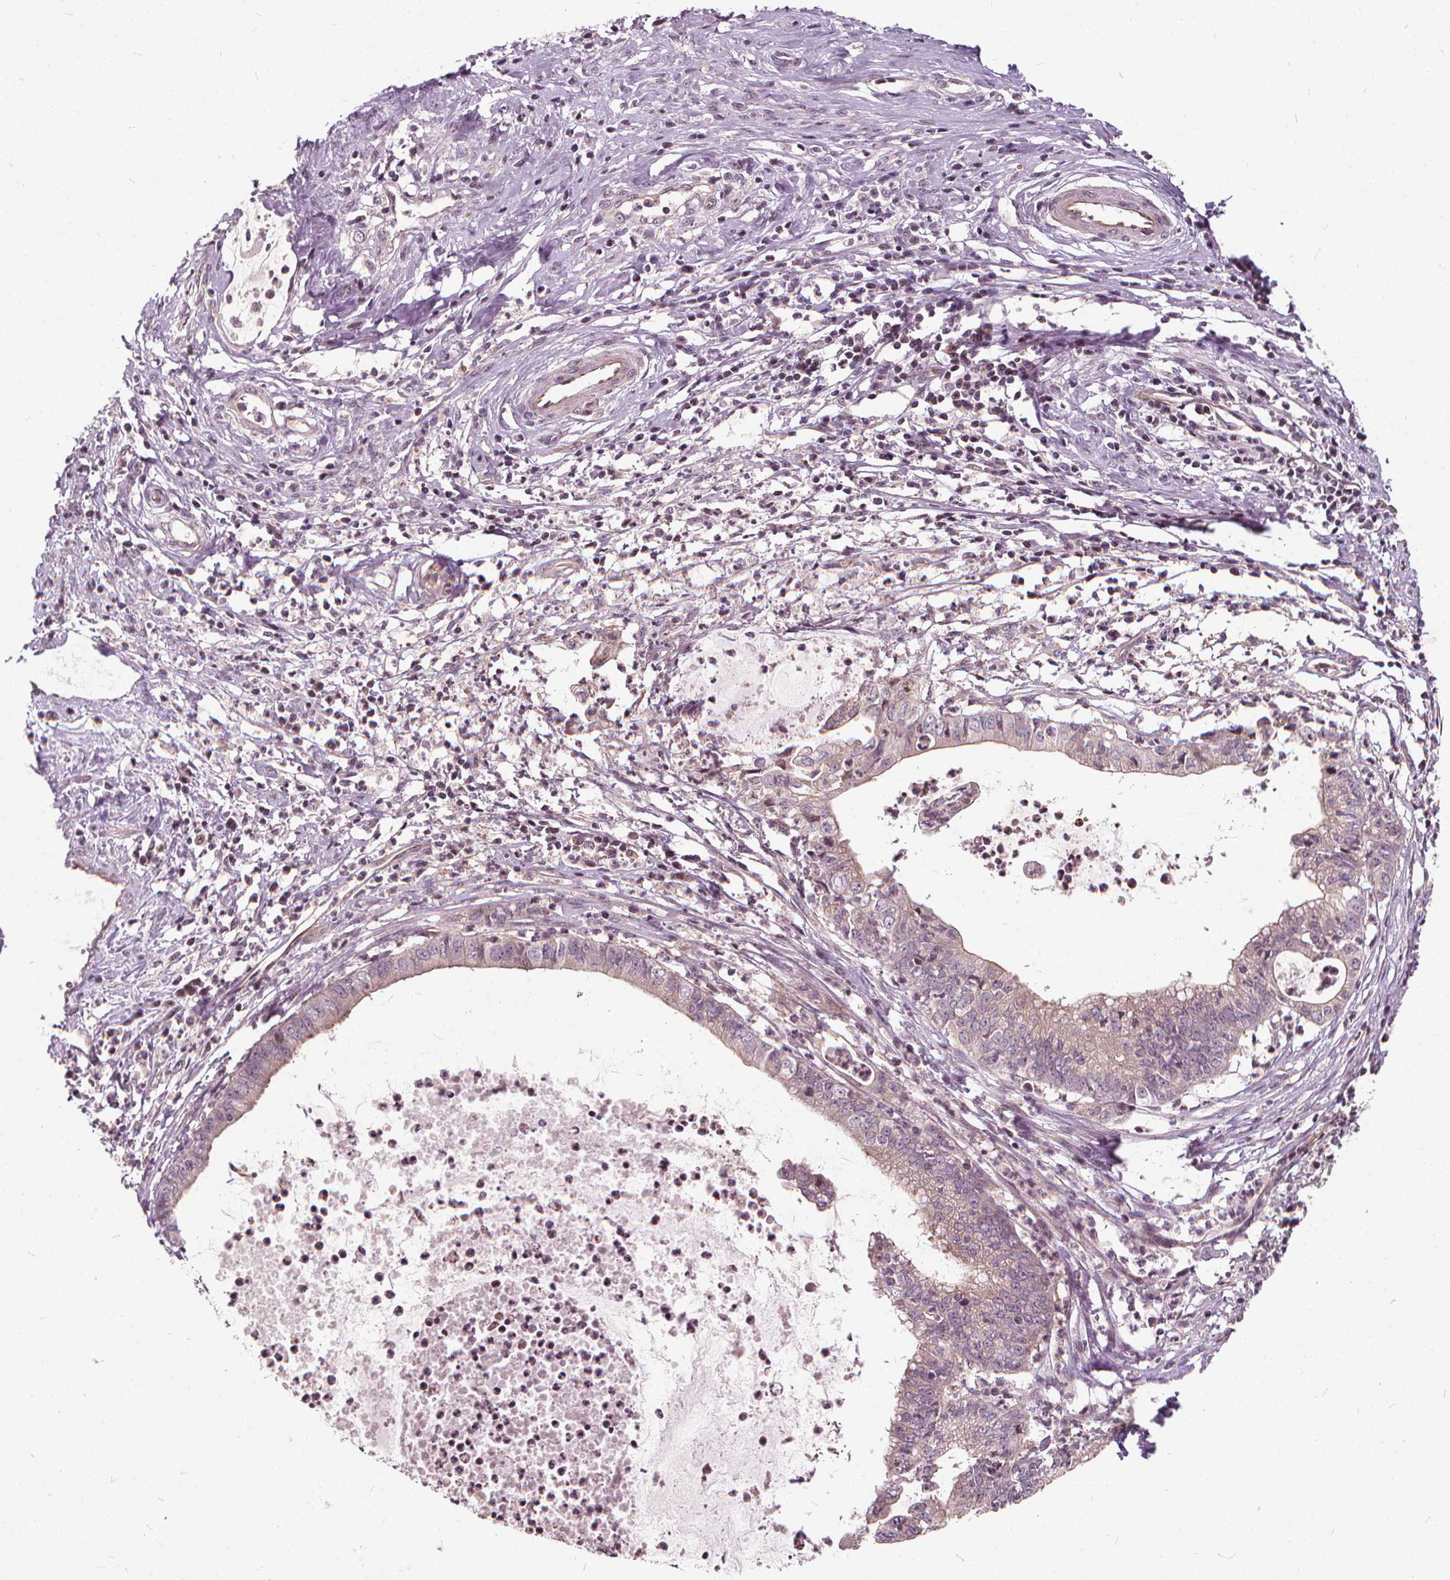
{"staining": {"intensity": "negative", "quantity": "none", "location": "none"}, "tissue": "cervical cancer", "cell_type": "Tumor cells", "image_type": "cancer", "snomed": [{"axis": "morphology", "description": "Normal tissue, NOS"}, {"axis": "morphology", "description": "Adenocarcinoma, NOS"}, {"axis": "topography", "description": "Cervix"}], "caption": "There is no significant staining in tumor cells of cervical cancer (adenocarcinoma).", "gene": "INPP5E", "patient": {"sex": "female", "age": 38}}